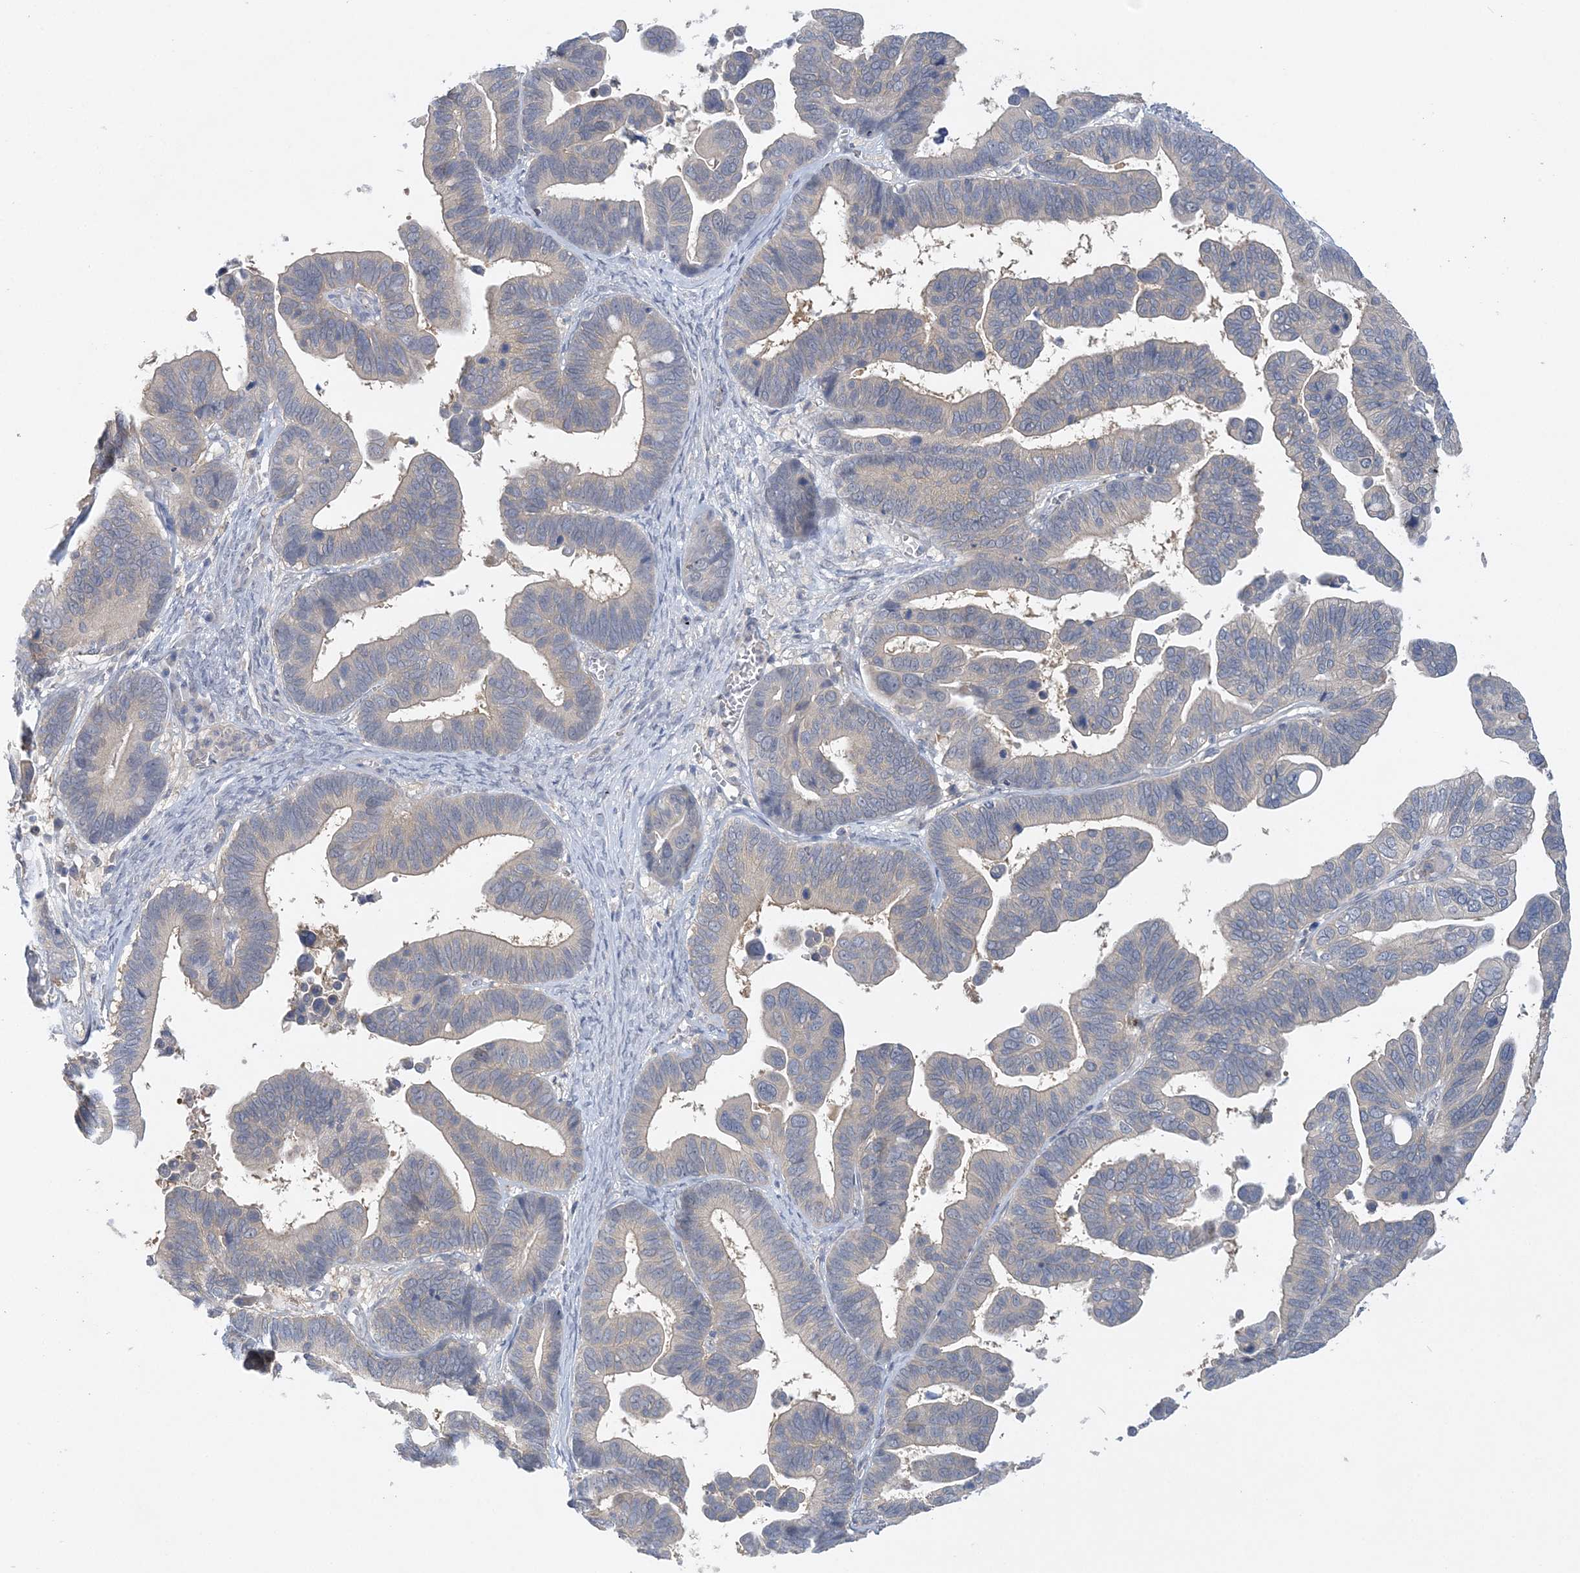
{"staining": {"intensity": "negative", "quantity": "none", "location": "none"}, "tissue": "ovarian cancer", "cell_type": "Tumor cells", "image_type": "cancer", "snomed": [{"axis": "morphology", "description": "Cystadenocarcinoma, serous, NOS"}, {"axis": "topography", "description": "Ovary"}], "caption": "DAB immunohistochemical staining of ovarian cancer shows no significant expression in tumor cells. Nuclei are stained in blue.", "gene": "ANKRD35", "patient": {"sex": "female", "age": 56}}